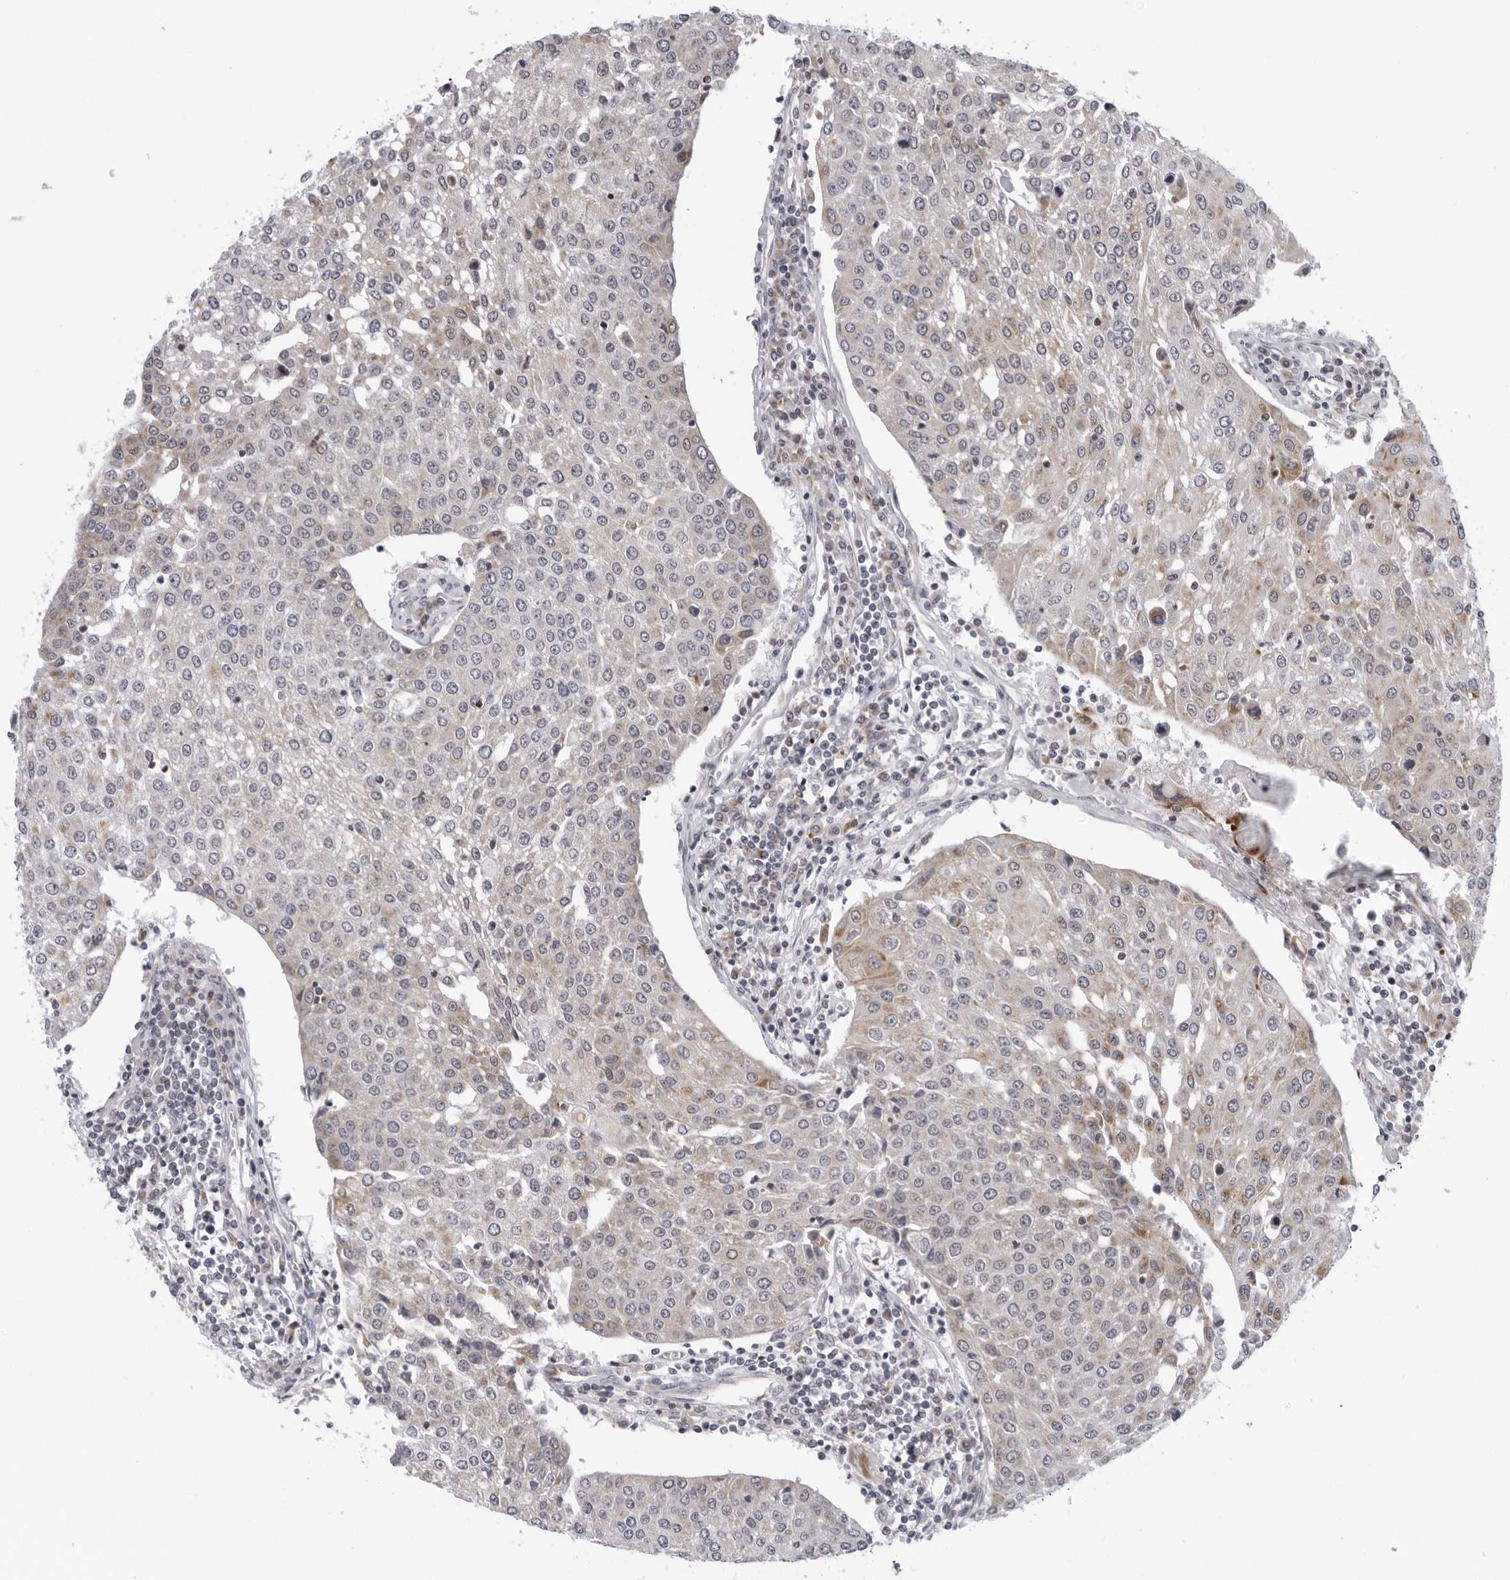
{"staining": {"intensity": "weak", "quantity": "25%-75%", "location": "cytoplasmic/membranous"}, "tissue": "urothelial cancer", "cell_type": "Tumor cells", "image_type": "cancer", "snomed": [{"axis": "morphology", "description": "Urothelial carcinoma, High grade"}, {"axis": "topography", "description": "Urinary bladder"}], "caption": "Urothelial cancer was stained to show a protein in brown. There is low levels of weak cytoplasmic/membranous staining in about 25%-75% of tumor cells. Nuclei are stained in blue.", "gene": "CPT2", "patient": {"sex": "female", "age": 85}}